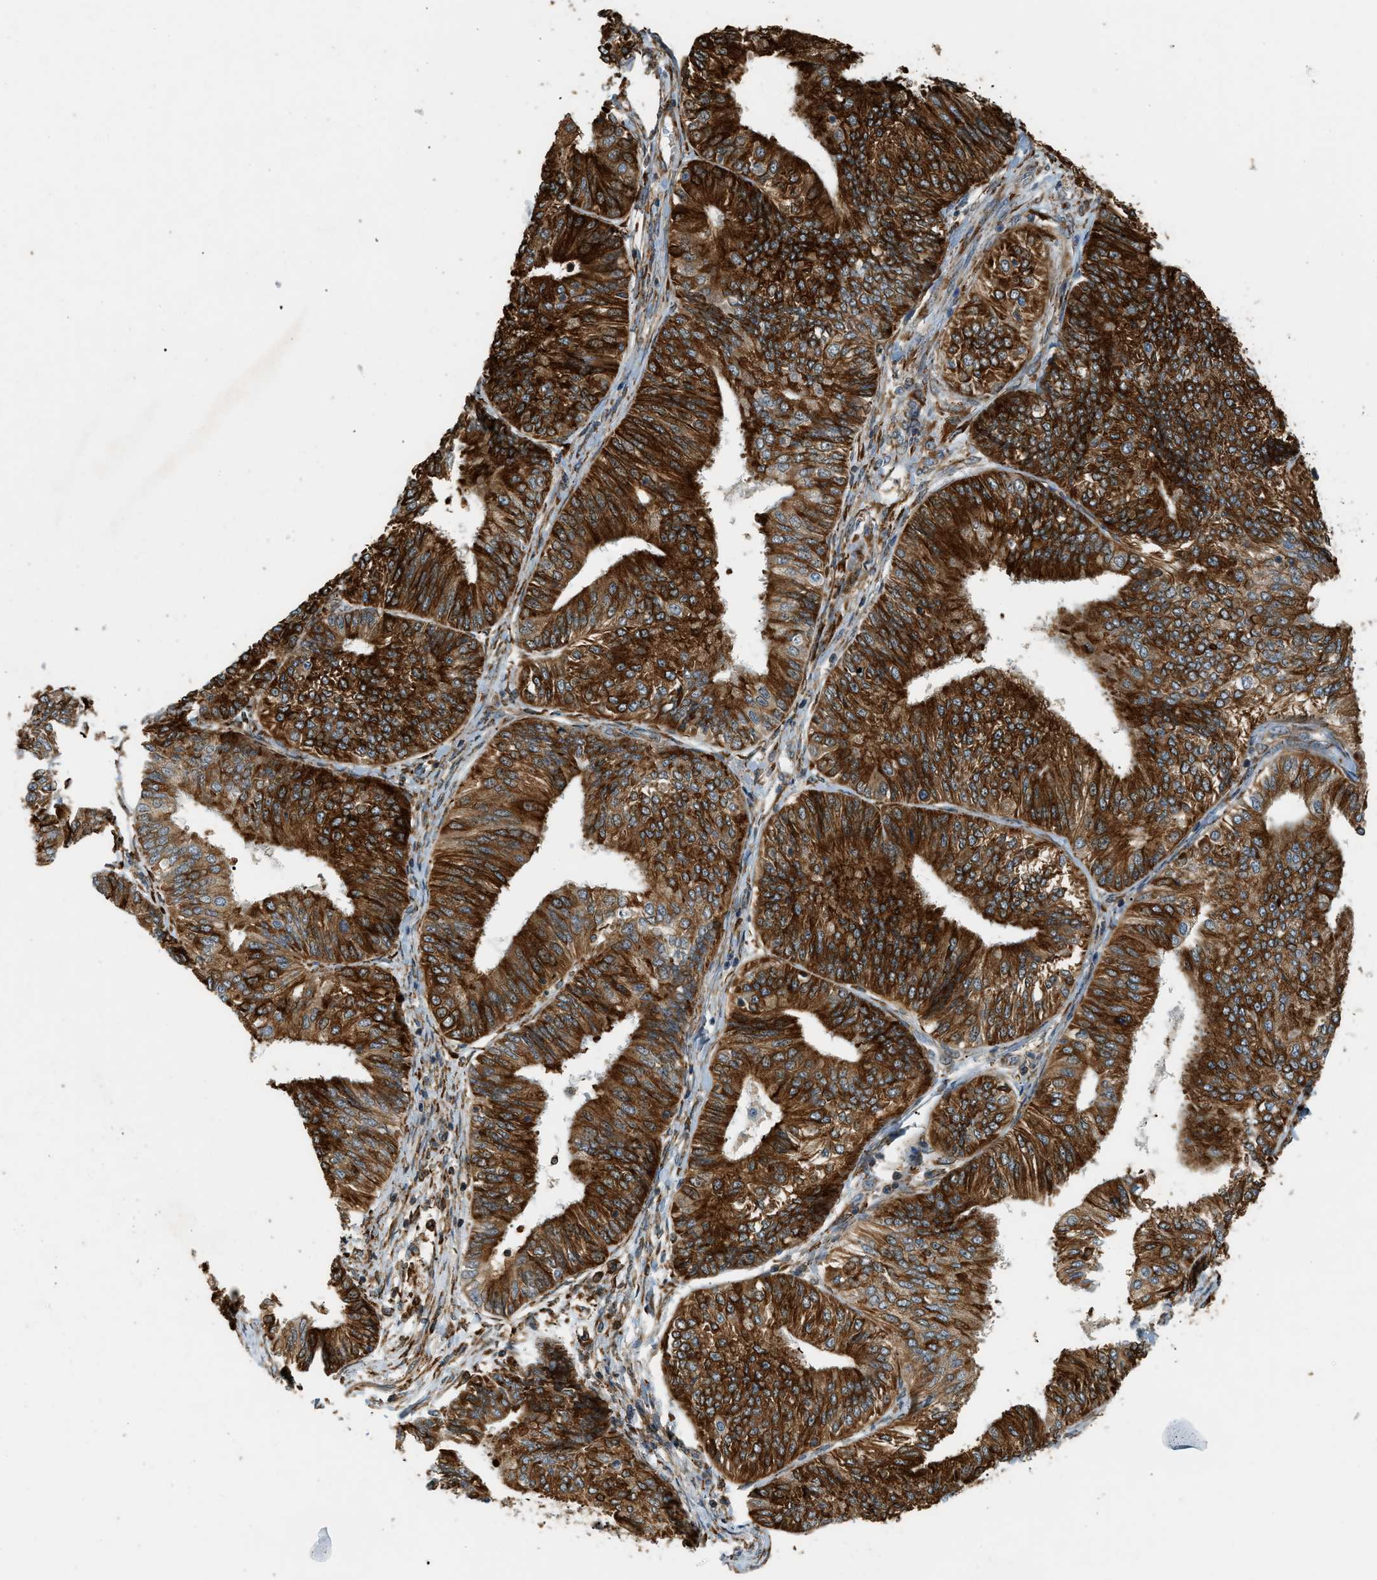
{"staining": {"intensity": "strong", "quantity": ">75%", "location": "cytoplasmic/membranous"}, "tissue": "endometrial cancer", "cell_type": "Tumor cells", "image_type": "cancer", "snomed": [{"axis": "morphology", "description": "Adenocarcinoma, NOS"}, {"axis": "topography", "description": "Endometrium"}], "caption": "This image displays endometrial adenocarcinoma stained with immunohistochemistry (IHC) to label a protein in brown. The cytoplasmic/membranous of tumor cells show strong positivity for the protein. Nuclei are counter-stained blue.", "gene": "SEMA4D", "patient": {"sex": "female", "age": 58}}